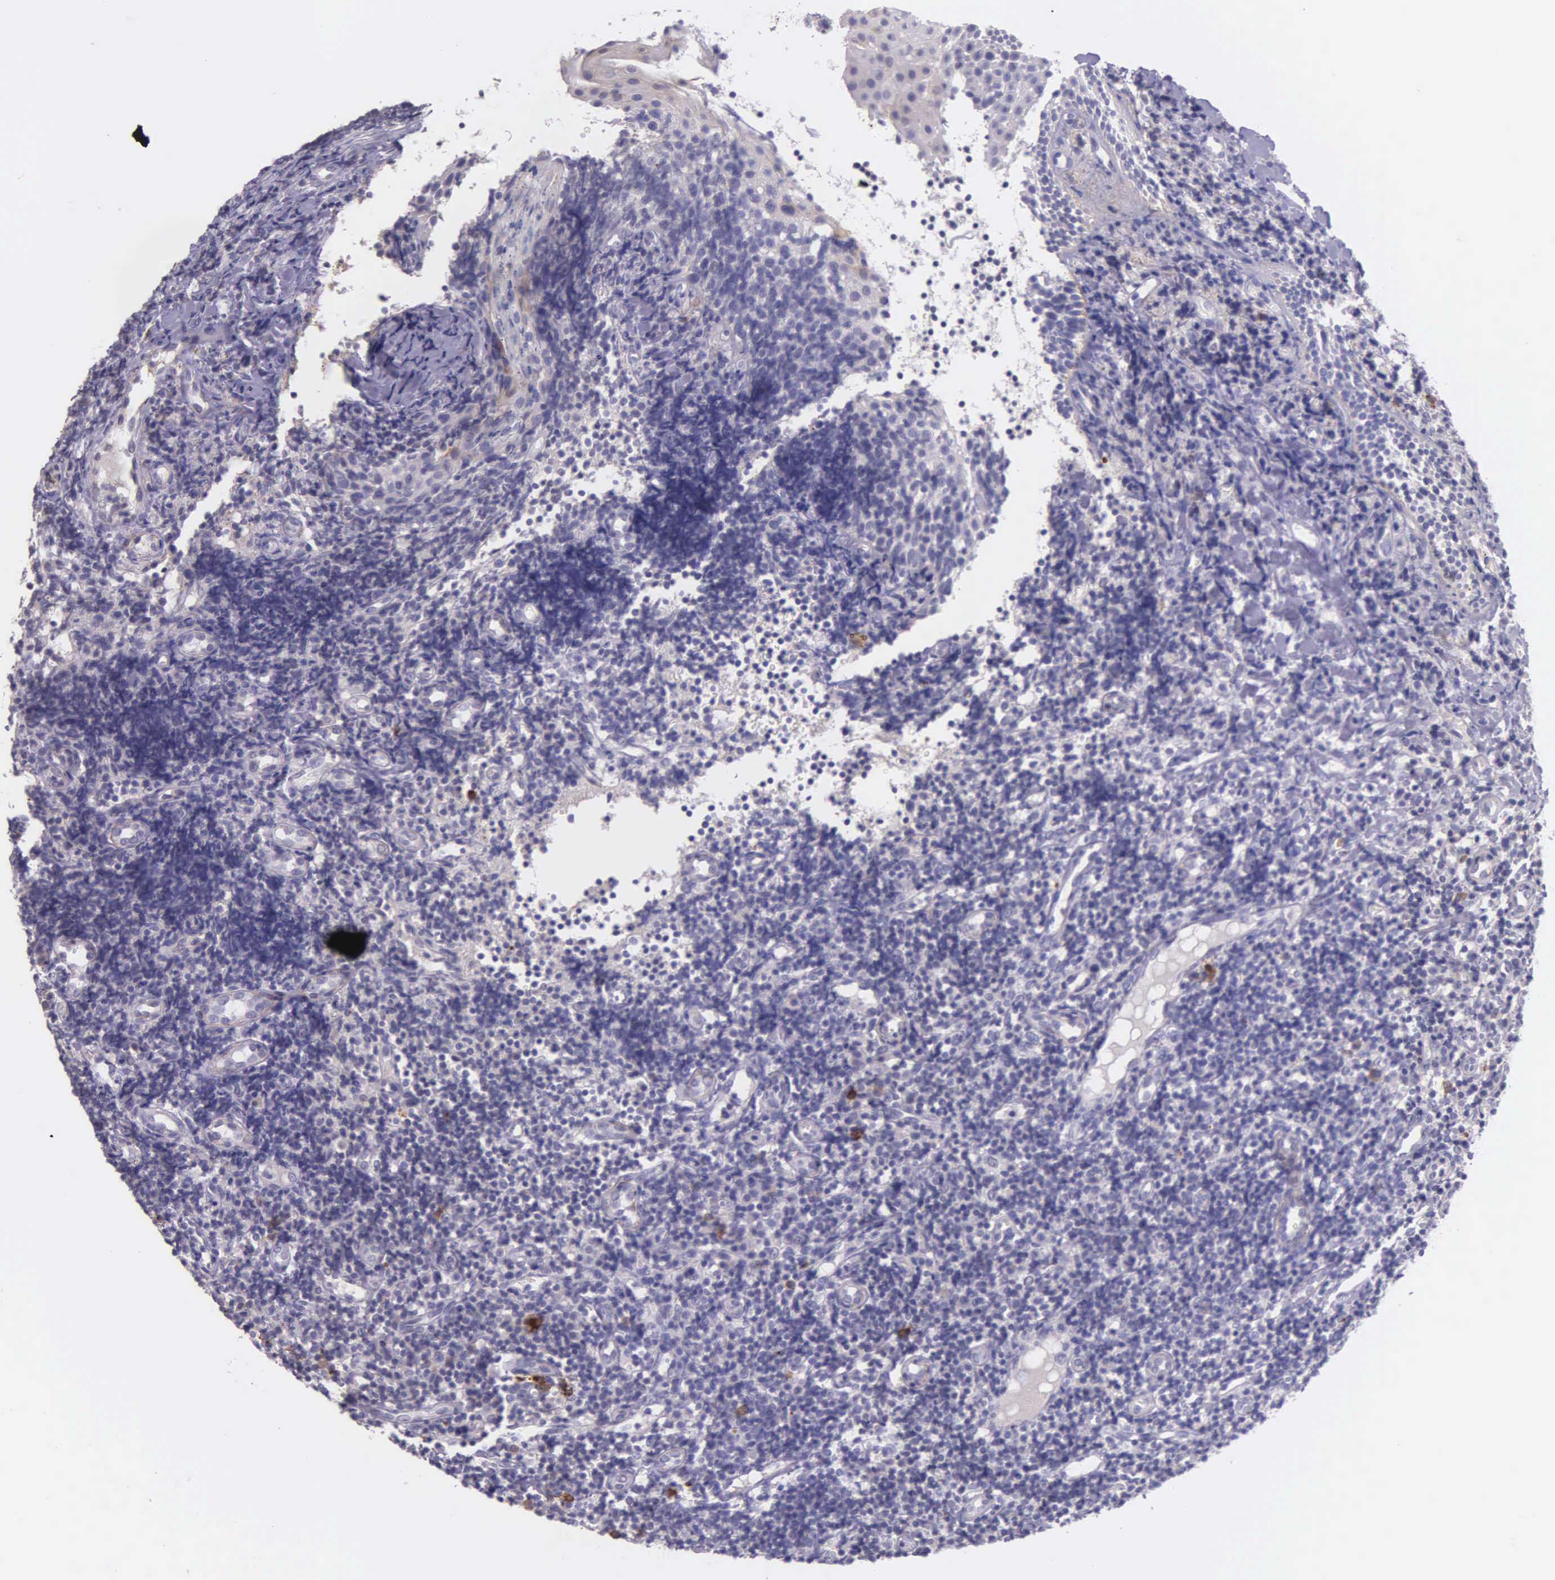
{"staining": {"intensity": "negative", "quantity": "none", "location": "none"}, "tissue": "tonsil", "cell_type": "Germinal center cells", "image_type": "normal", "snomed": [{"axis": "morphology", "description": "Normal tissue, NOS"}, {"axis": "topography", "description": "Tonsil"}], "caption": "Immunohistochemistry image of normal tonsil: tonsil stained with DAB exhibits no significant protein positivity in germinal center cells. Brightfield microscopy of immunohistochemistry (IHC) stained with DAB (brown) and hematoxylin (blue), captured at high magnification.", "gene": "THSD7A", "patient": {"sex": "female", "age": 58}}